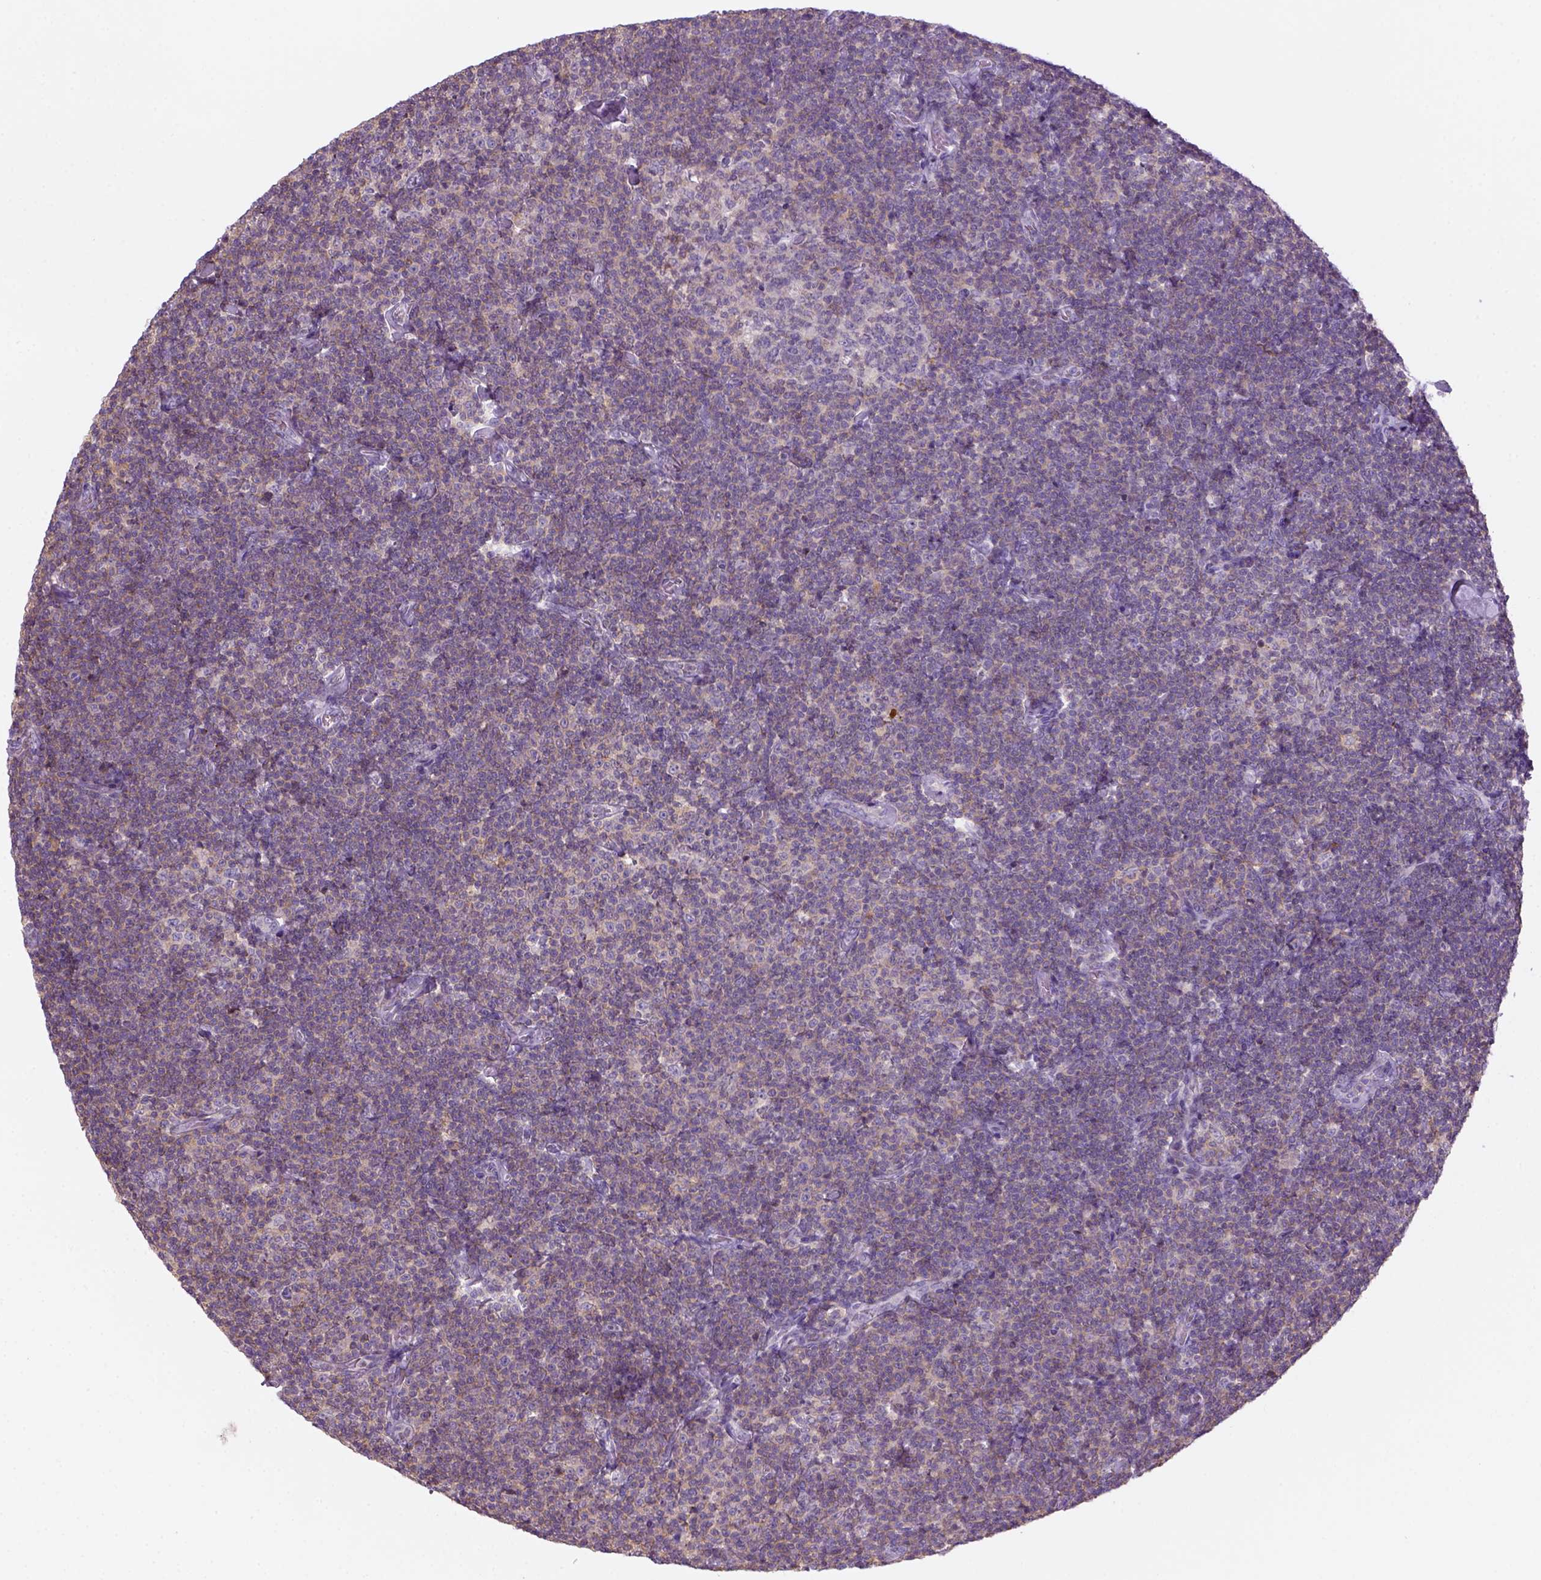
{"staining": {"intensity": "weak", "quantity": ">75%", "location": "cytoplasmic/membranous"}, "tissue": "lymphoma", "cell_type": "Tumor cells", "image_type": "cancer", "snomed": [{"axis": "morphology", "description": "Malignant lymphoma, non-Hodgkin's type, Low grade"}, {"axis": "topography", "description": "Lymph node"}], "caption": "Human lymphoma stained for a protein (brown) exhibits weak cytoplasmic/membranous positive staining in about >75% of tumor cells.", "gene": "GOT1", "patient": {"sex": "male", "age": 81}}